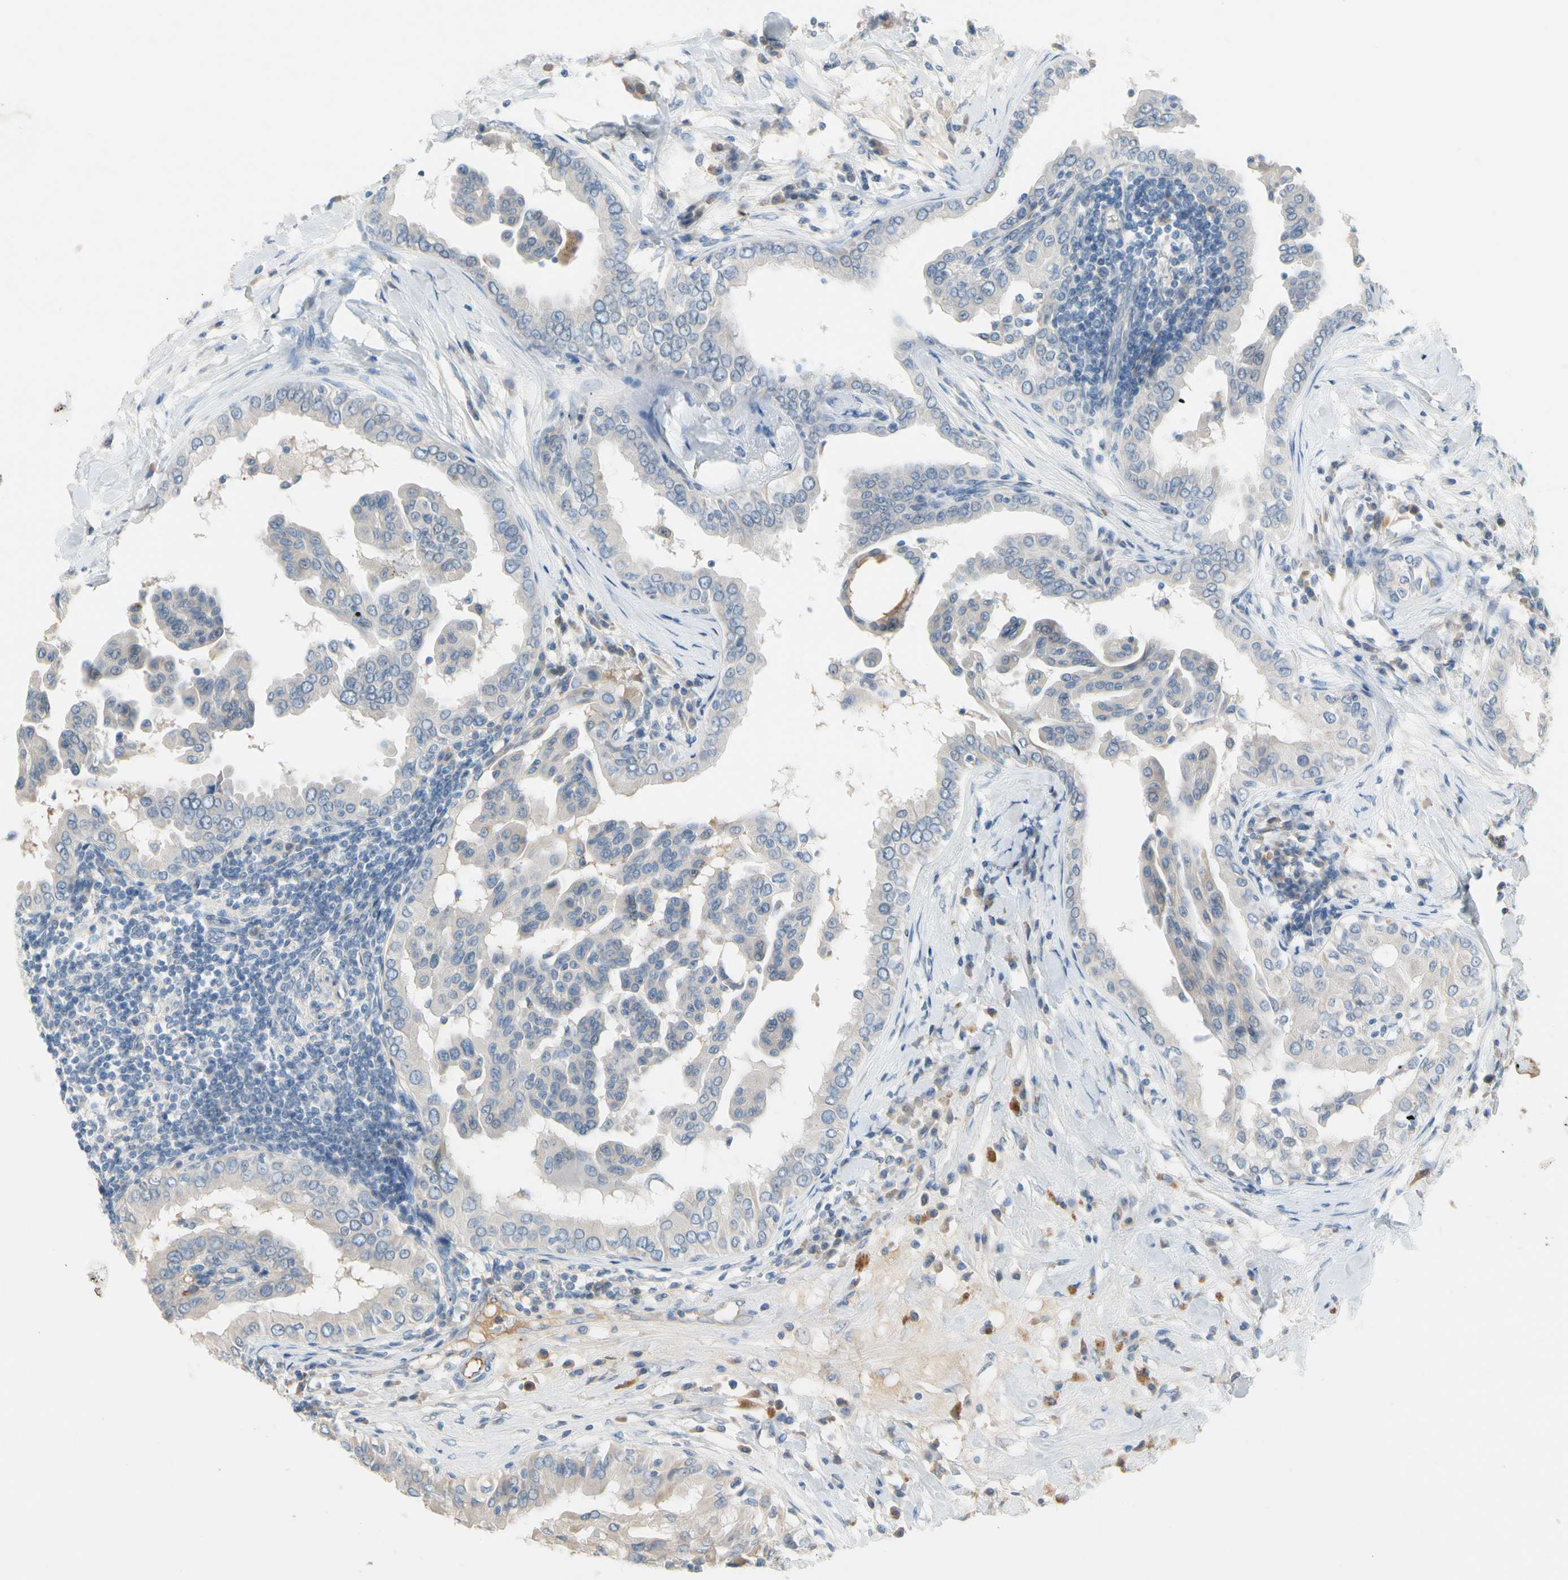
{"staining": {"intensity": "weak", "quantity": "<25%", "location": "cytoplasmic/membranous"}, "tissue": "thyroid cancer", "cell_type": "Tumor cells", "image_type": "cancer", "snomed": [{"axis": "morphology", "description": "Papillary adenocarcinoma, NOS"}, {"axis": "topography", "description": "Thyroid gland"}], "caption": "The immunohistochemistry micrograph has no significant staining in tumor cells of thyroid cancer tissue.", "gene": "CNDP1", "patient": {"sex": "male", "age": 33}}